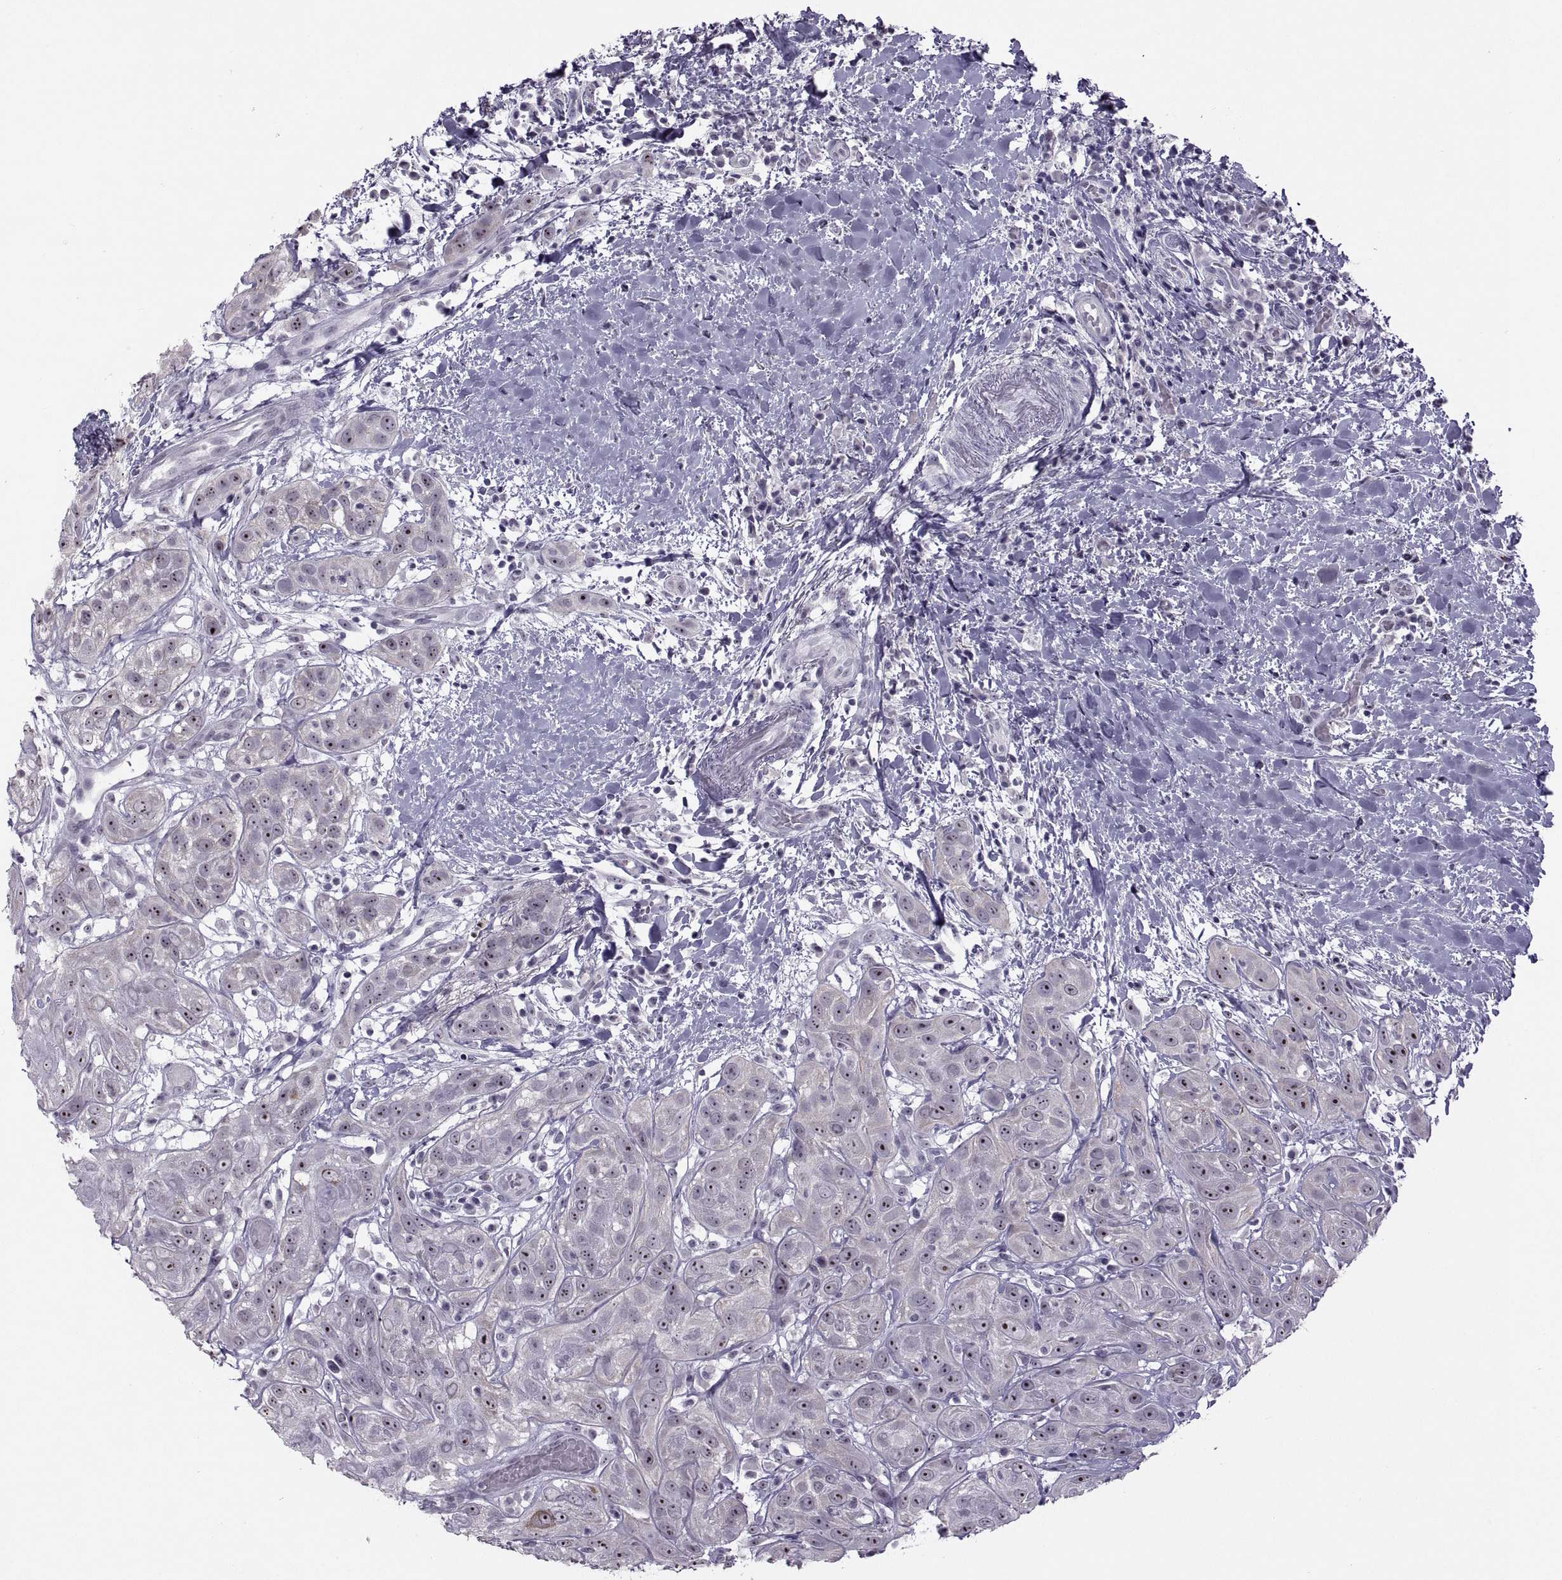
{"staining": {"intensity": "strong", "quantity": "25%-75%", "location": "nuclear"}, "tissue": "head and neck cancer", "cell_type": "Tumor cells", "image_type": "cancer", "snomed": [{"axis": "morphology", "description": "Normal tissue, NOS"}, {"axis": "morphology", "description": "Squamous cell carcinoma, NOS"}, {"axis": "topography", "description": "Oral tissue"}, {"axis": "topography", "description": "Salivary gland"}, {"axis": "topography", "description": "Head-Neck"}], "caption": "Head and neck cancer (squamous cell carcinoma) stained with IHC shows strong nuclear staining in about 25%-75% of tumor cells. (Stains: DAB in brown, nuclei in blue, Microscopy: brightfield microscopy at high magnification).", "gene": "ASIC2", "patient": {"sex": "female", "age": 62}}